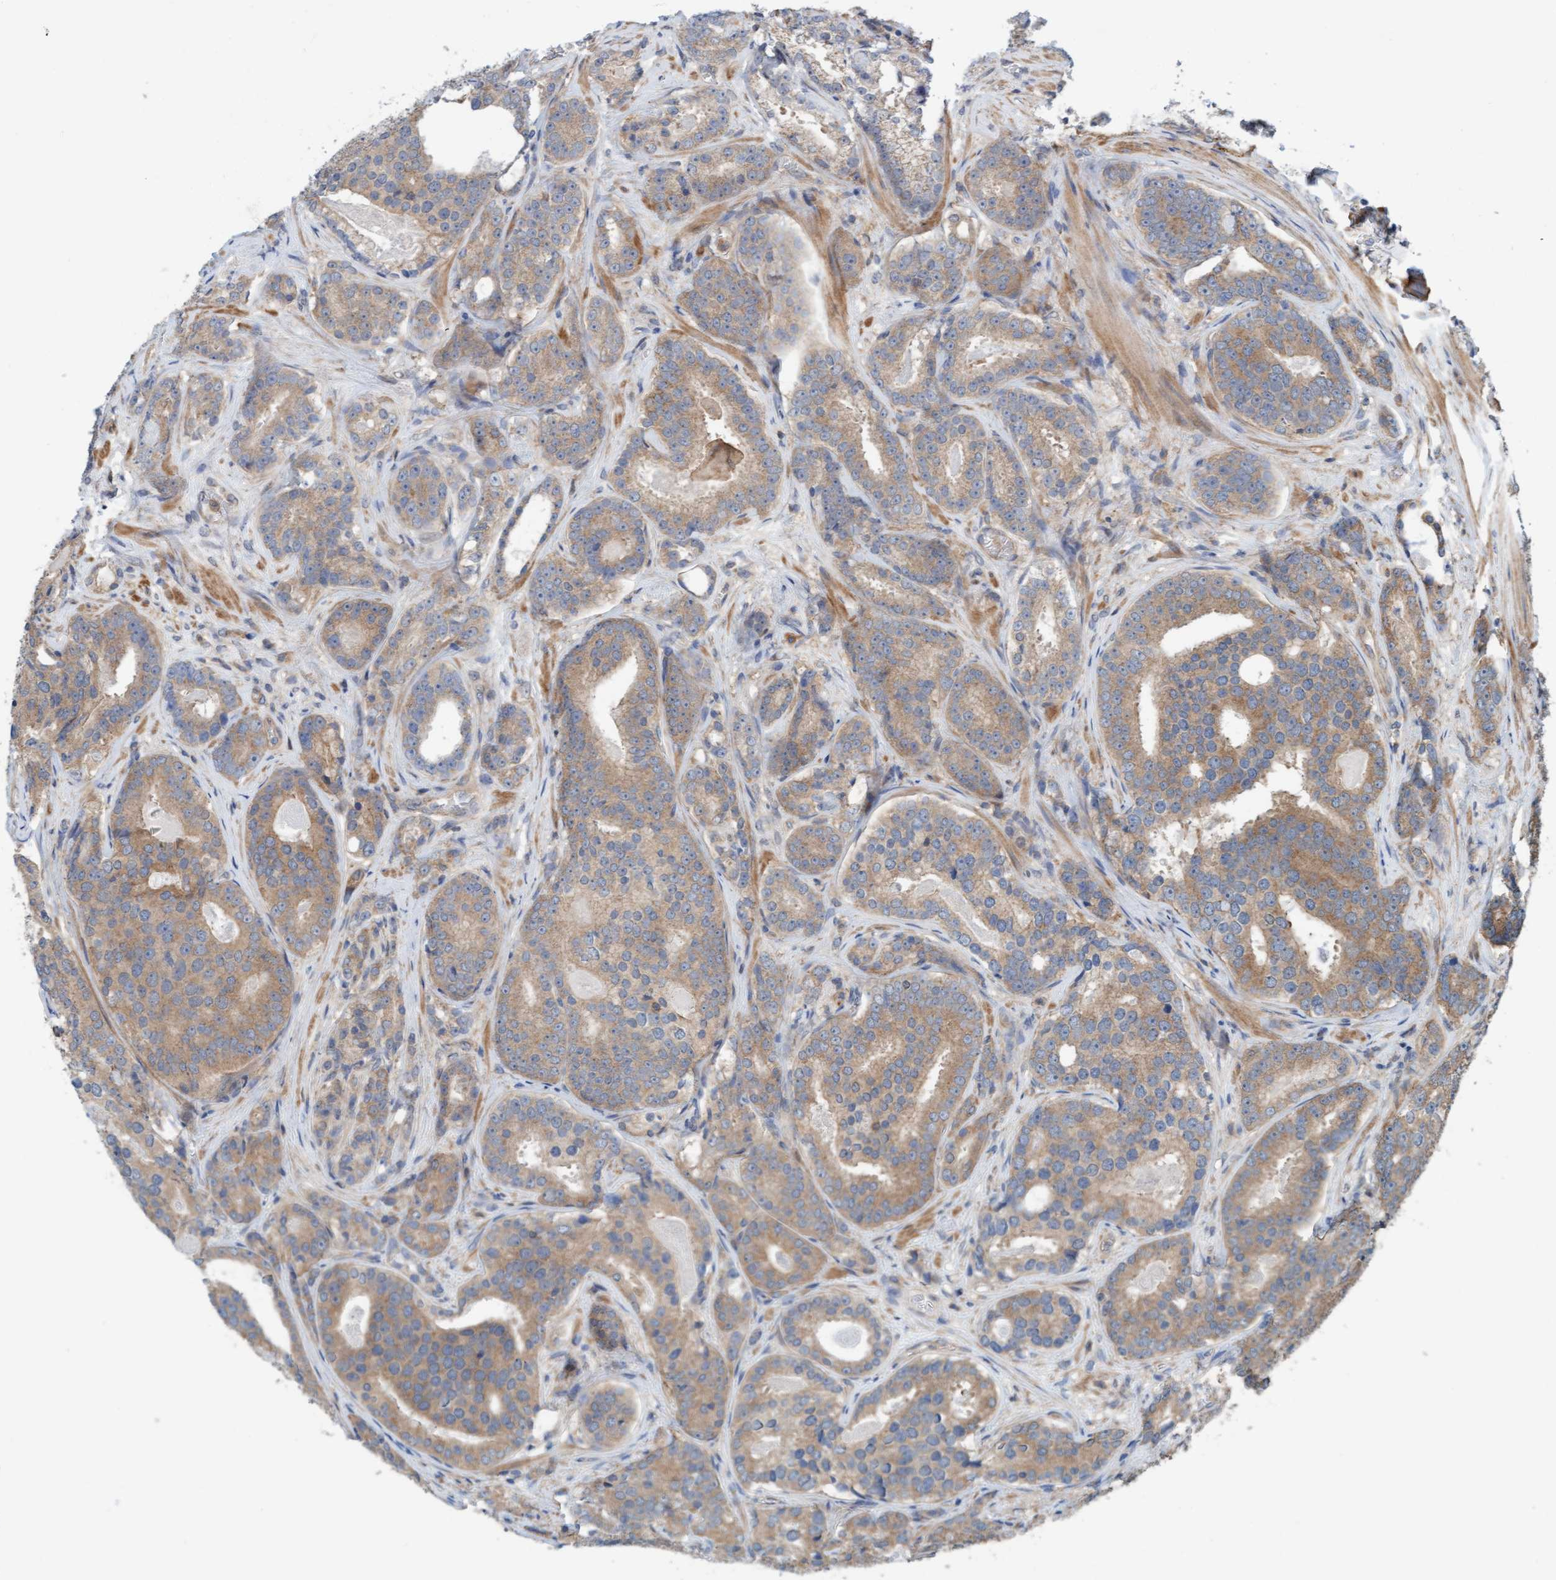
{"staining": {"intensity": "moderate", "quantity": "25%-75%", "location": "cytoplasmic/membranous"}, "tissue": "prostate cancer", "cell_type": "Tumor cells", "image_type": "cancer", "snomed": [{"axis": "morphology", "description": "Adenocarcinoma, High grade"}, {"axis": "topography", "description": "Prostate"}], "caption": "A micrograph of adenocarcinoma (high-grade) (prostate) stained for a protein reveals moderate cytoplasmic/membranous brown staining in tumor cells.", "gene": "UBAP1", "patient": {"sex": "male", "age": 60}}